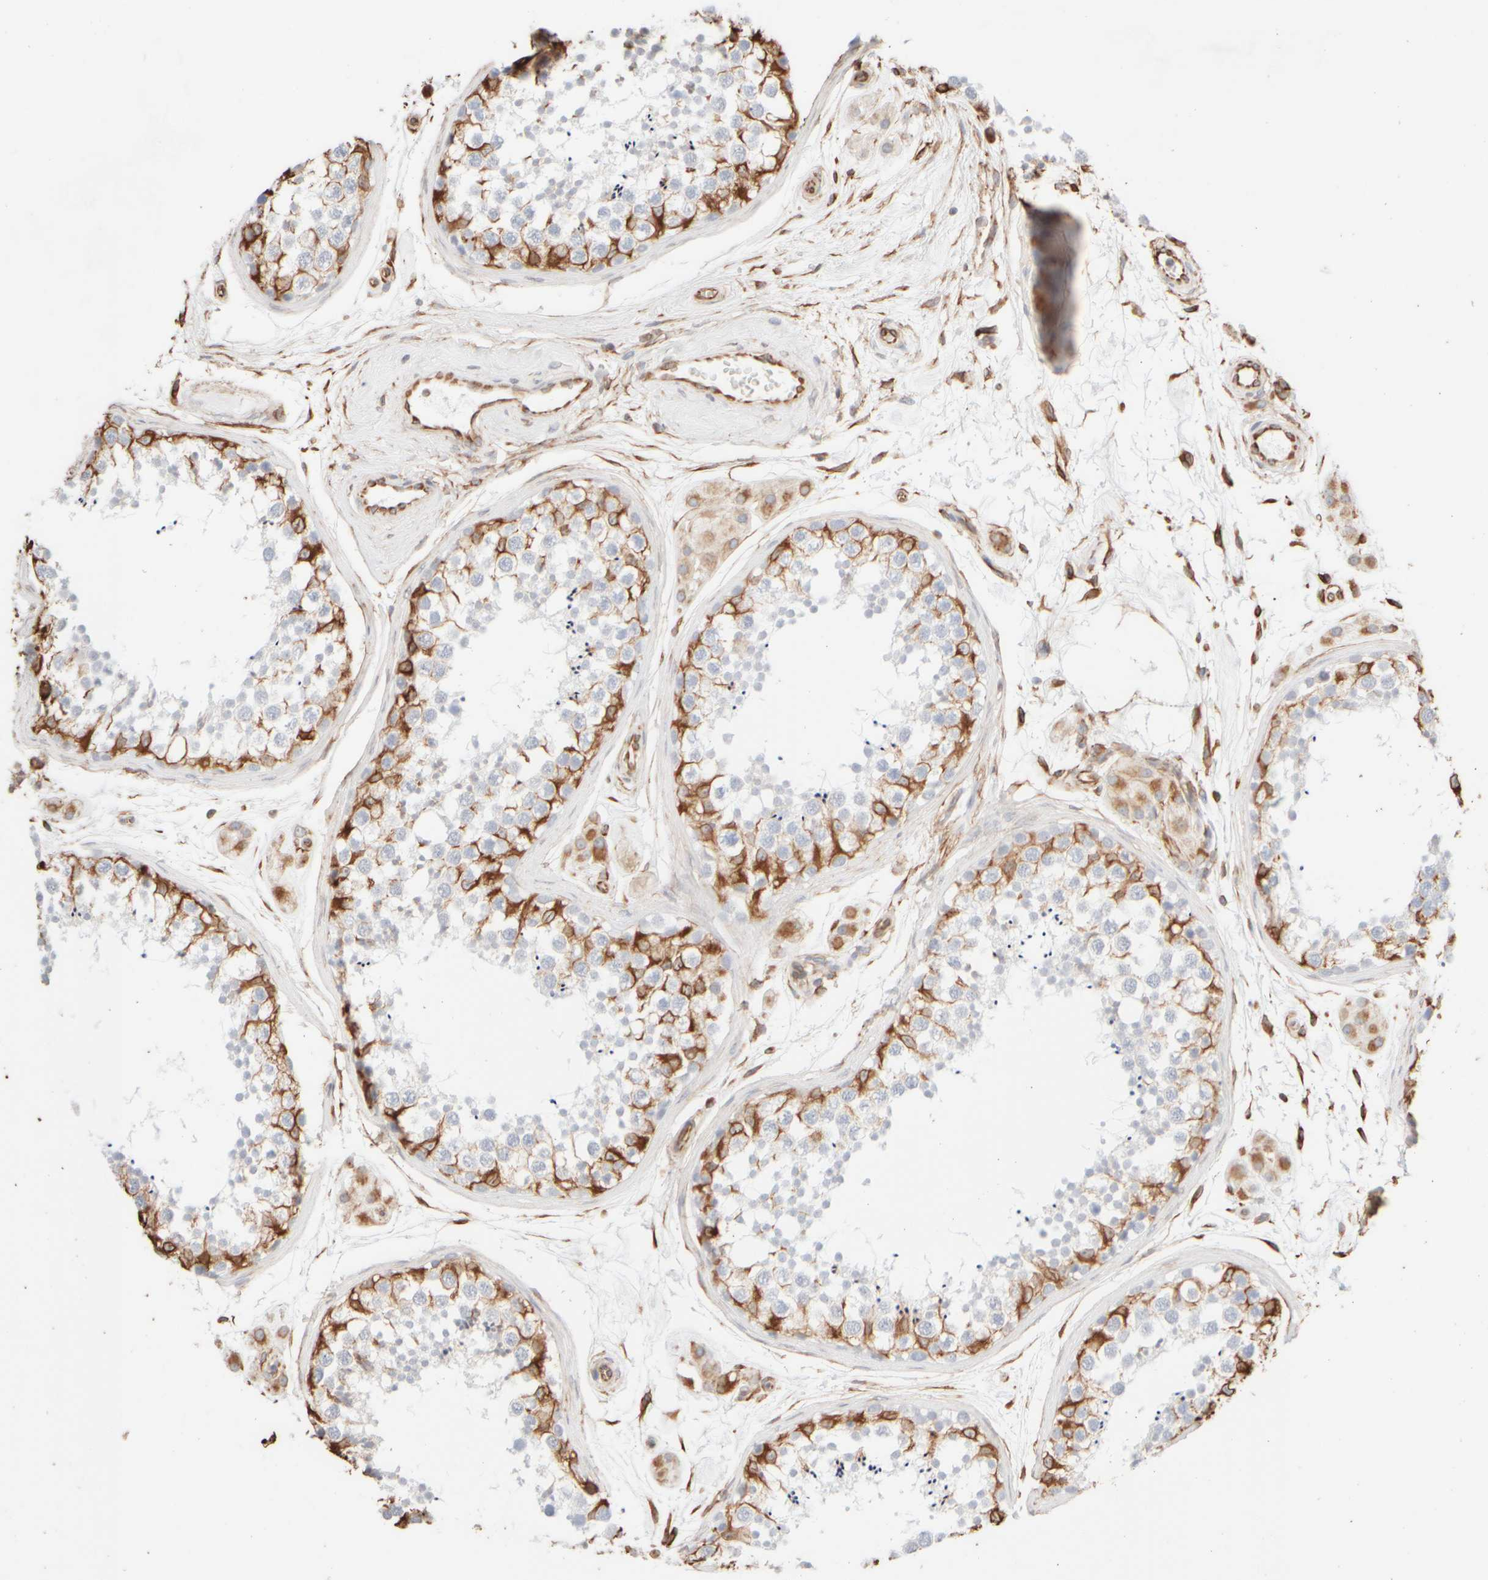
{"staining": {"intensity": "moderate", "quantity": "25%-75%", "location": "cytoplasmic/membranous"}, "tissue": "testis", "cell_type": "Cells in seminiferous ducts", "image_type": "normal", "snomed": [{"axis": "morphology", "description": "Normal tissue, NOS"}, {"axis": "topography", "description": "Testis"}], "caption": "IHC photomicrograph of normal human testis stained for a protein (brown), which shows medium levels of moderate cytoplasmic/membranous expression in about 25%-75% of cells in seminiferous ducts.", "gene": "KRT15", "patient": {"sex": "male", "age": 56}}